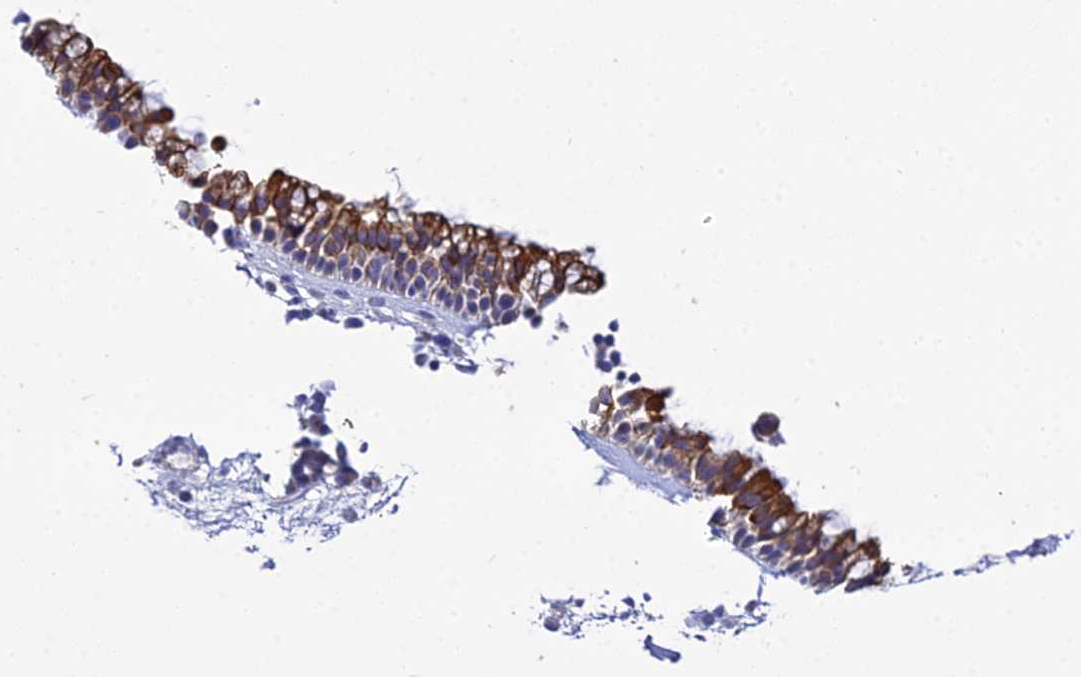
{"staining": {"intensity": "strong", "quantity": ">75%", "location": "cytoplasmic/membranous"}, "tissue": "nasopharynx", "cell_type": "Respiratory epithelial cells", "image_type": "normal", "snomed": [{"axis": "morphology", "description": "Normal tissue, NOS"}, {"axis": "morphology", "description": "Inflammation, NOS"}, {"axis": "morphology", "description": "Malignant melanoma, Metastatic site"}, {"axis": "topography", "description": "Nasopharynx"}], "caption": "Nasopharynx was stained to show a protein in brown. There is high levels of strong cytoplasmic/membranous positivity in approximately >75% of respiratory epithelial cells. (brown staining indicates protein expression, while blue staining denotes nuclei).", "gene": "ZXDA", "patient": {"sex": "male", "age": 70}}